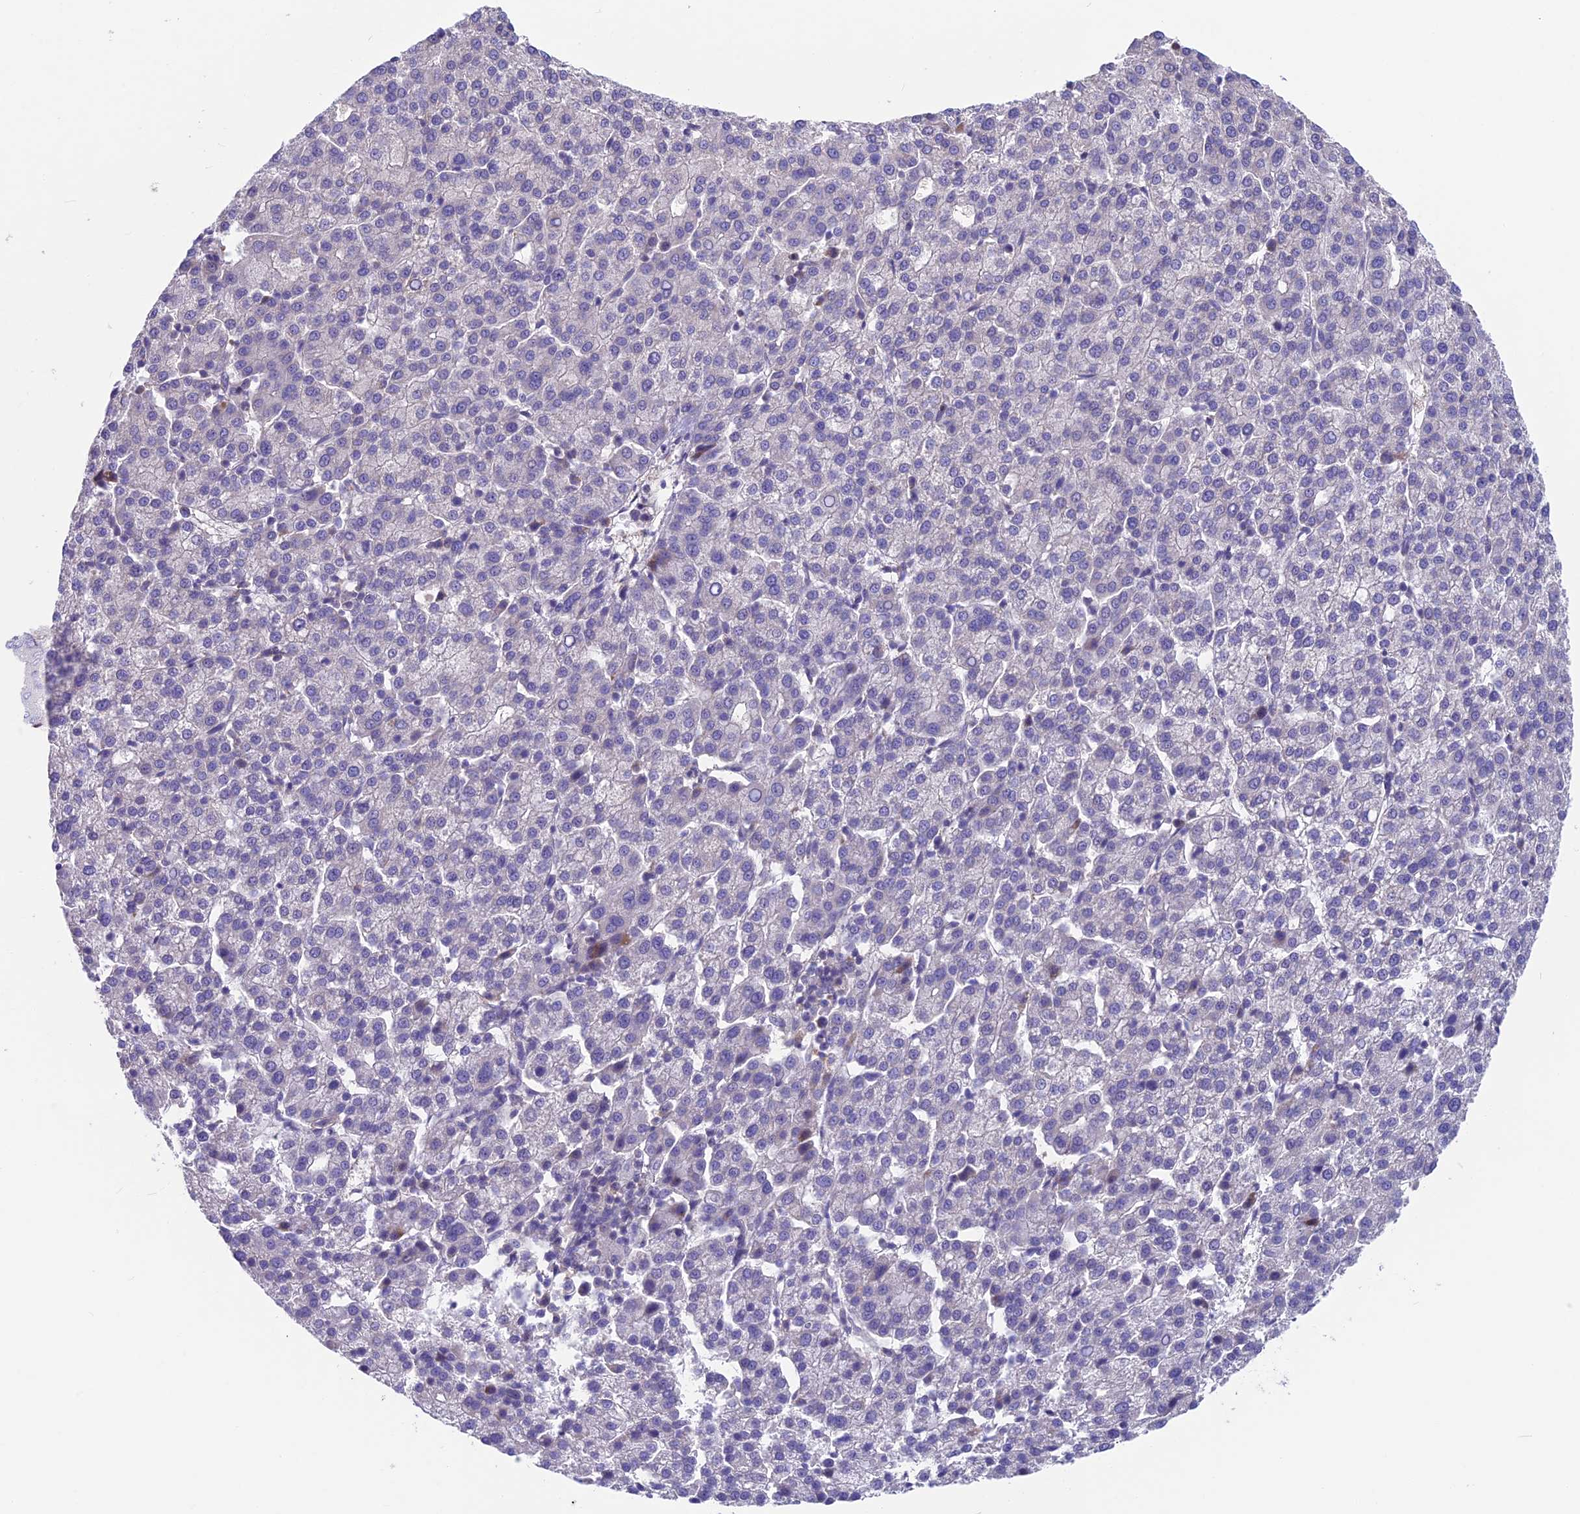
{"staining": {"intensity": "negative", "quantity": "none", "location": "none"}, "tissue": "liver cancer", "cell_type": "Tumor cells", "image_type": "cancer", "snomed": [{"axis": "morphology", "description": "Carcinoma, Hepatocellular, NOS"}, {"axis": "topography", "description": "Liver"}], "caption": "Tumor cells are negative for protein expression in human liver hepatocellular carcinoma. (DAB immunohistochemistry (IHC) visualized using brightfield microscopy, high magnification).", "gene": "SNAP91", "patient": {"sex": "female", "age": 58}}